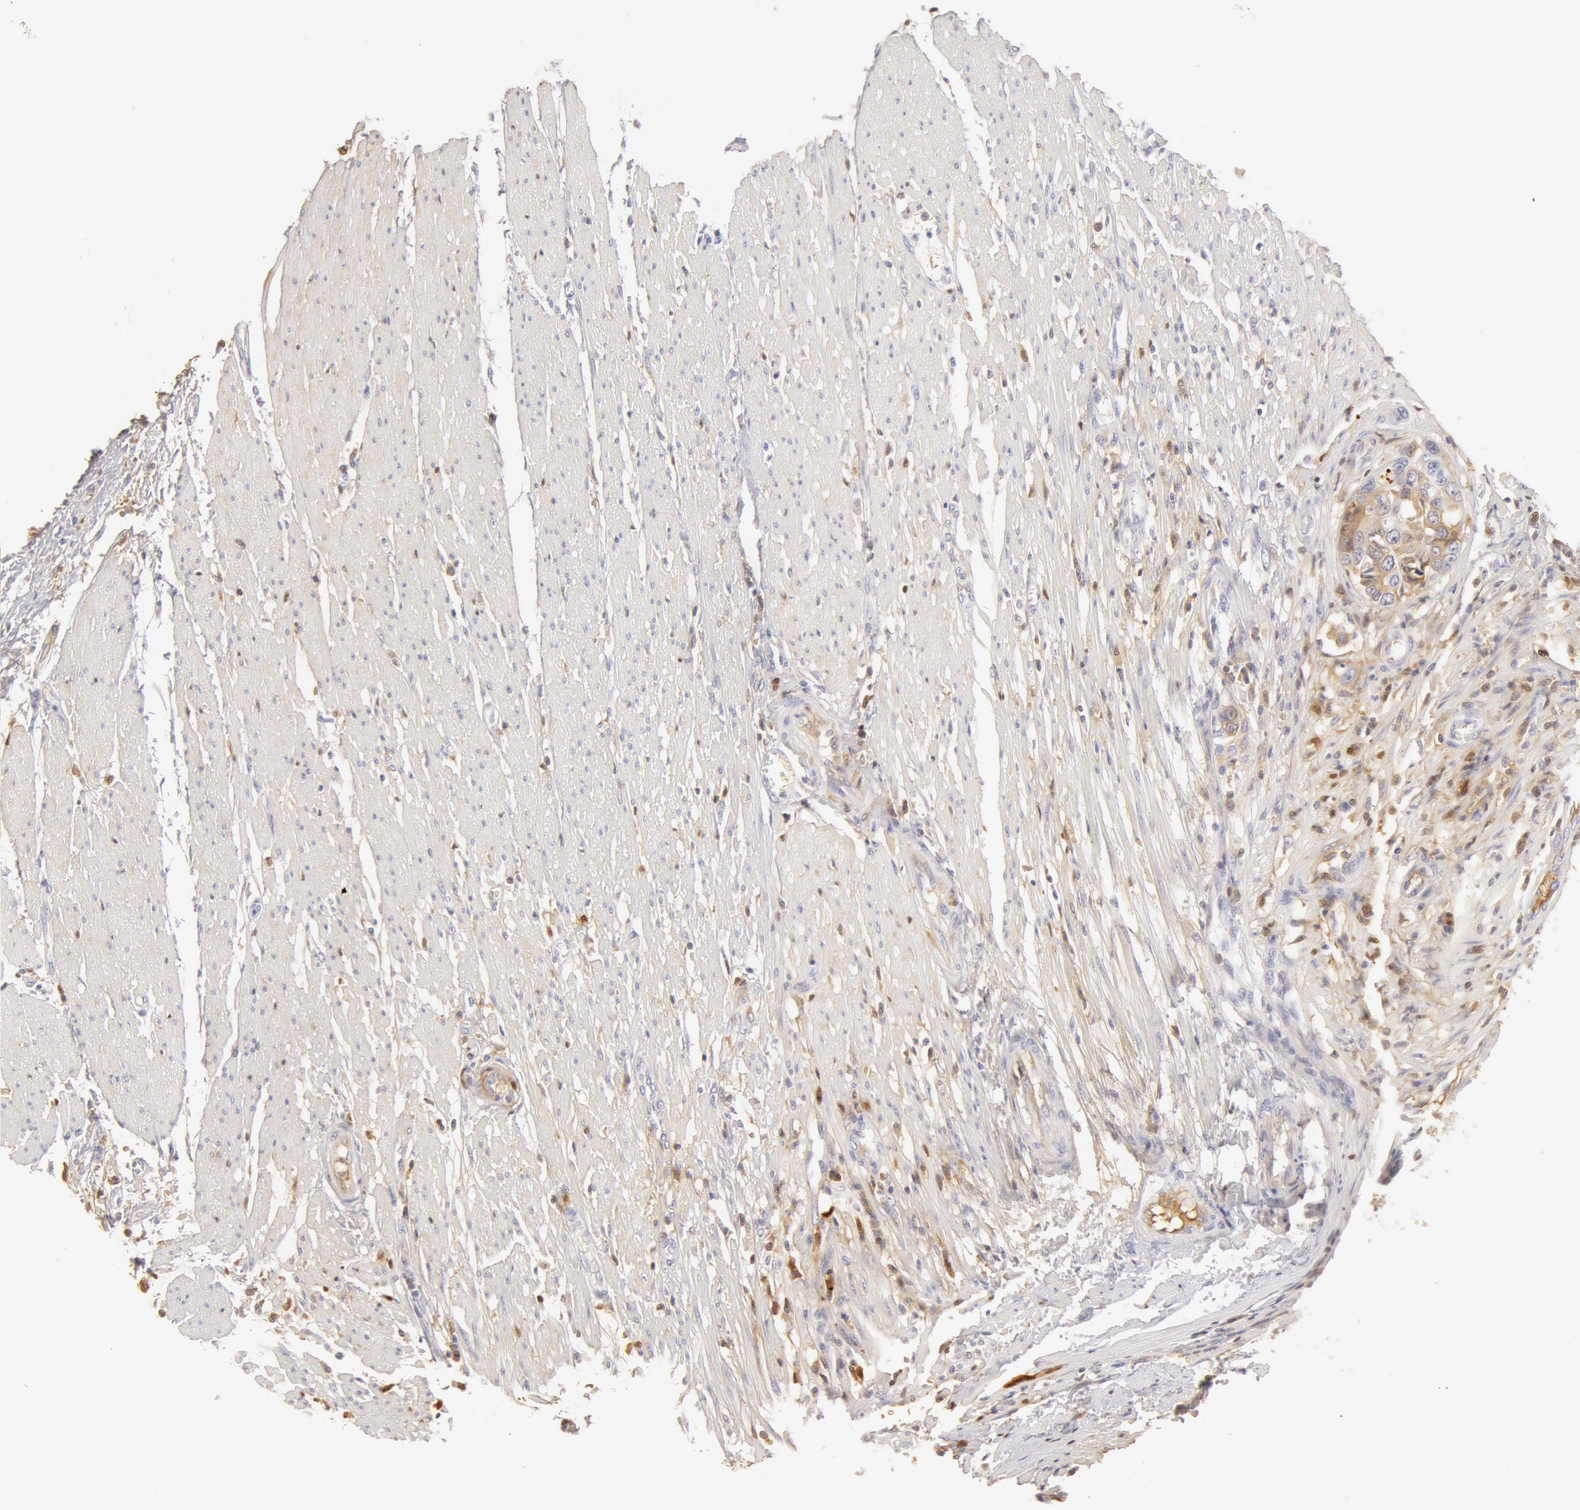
{"staining": {"intensity": "negative", "quantity": "none", "location": "none"}, "tissue": "colorectal cancer", "cell_type": "Tumor cells", "image_type": "cancer", "snomed": [{"axis": "morphology", "description": "Adenocarcinoma, NOS"}, {"axis": "topography", "description": "Rectum"}], "caption": "Immunohistochemistry photomicrograph of neoplastic tissue: colorectal adenocarcinoma stained with DAB exhibits no significant protein expression in tumor cells.", "gene": "AHSG", "patient": {"sex": "female", "age": 98}}